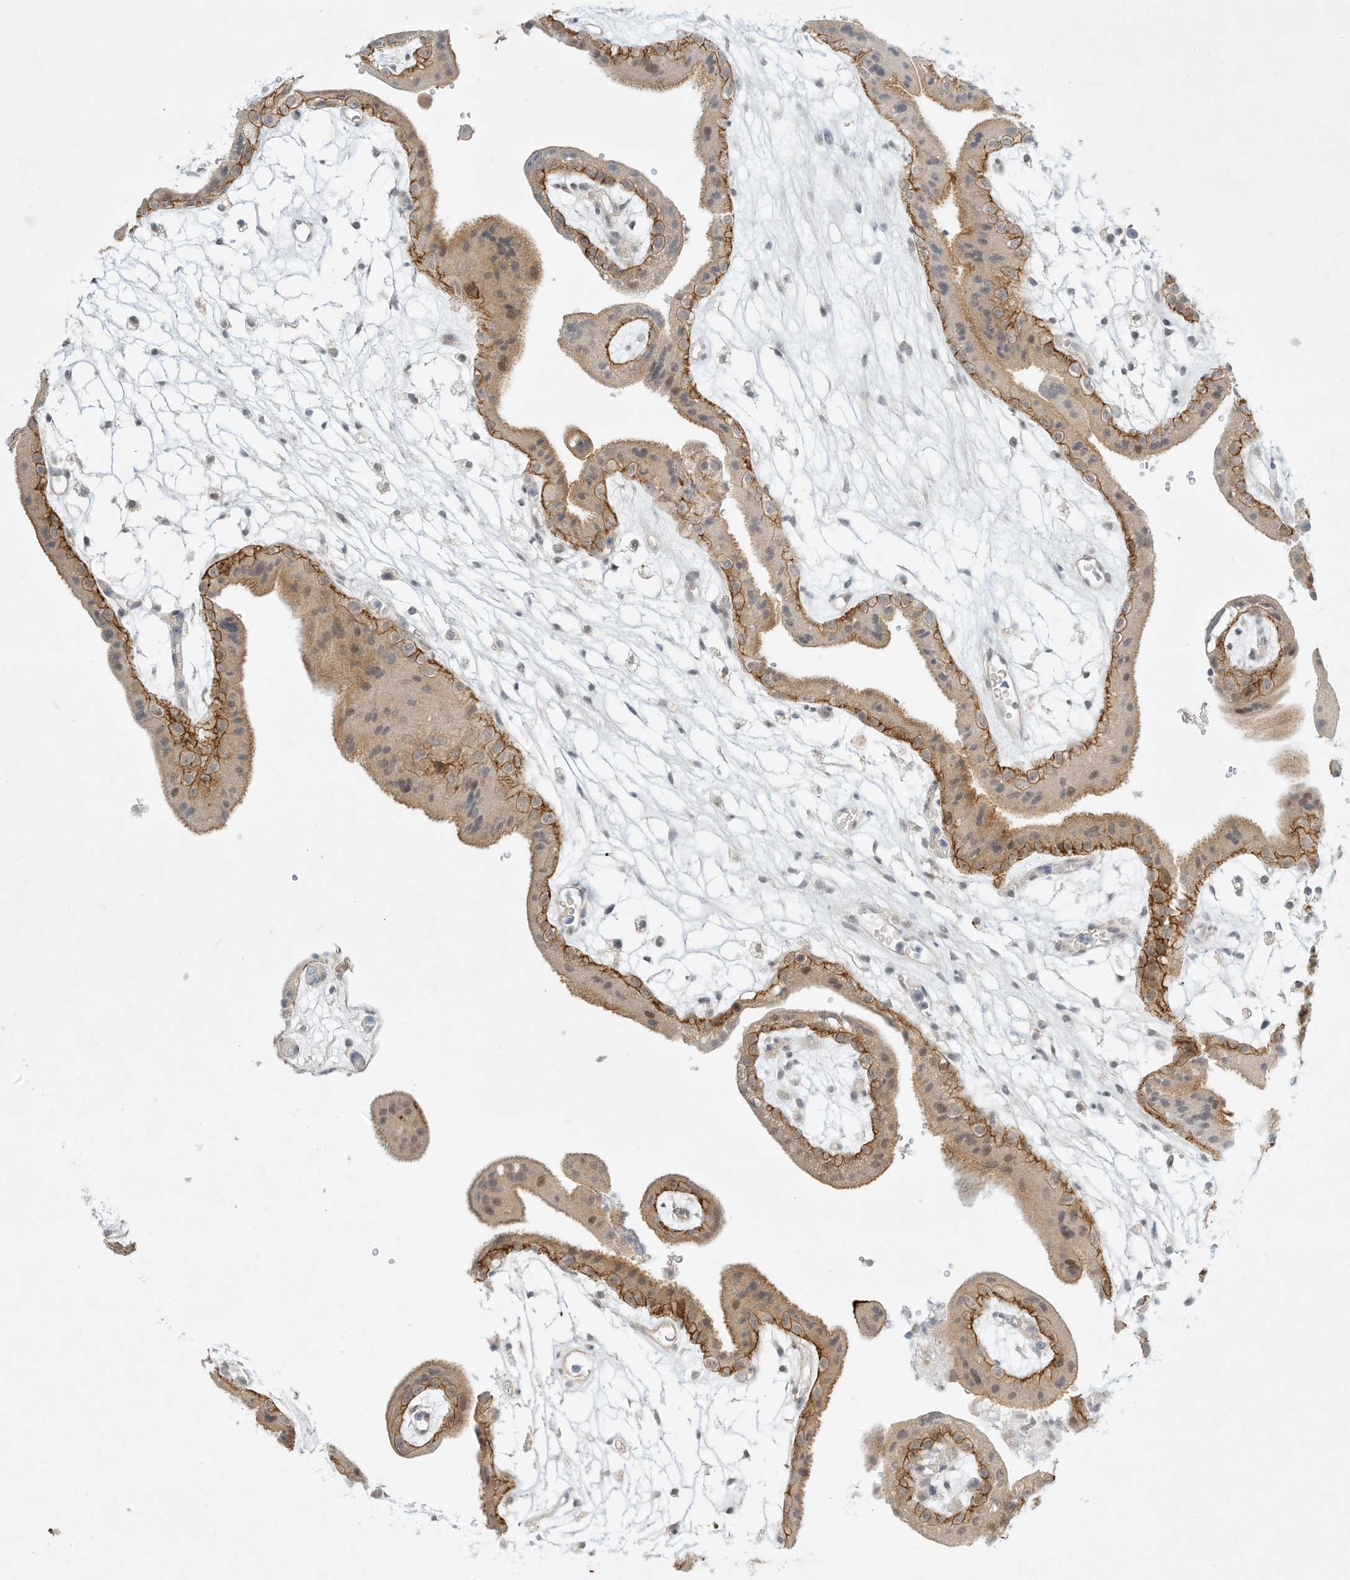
{"staining": {"intensity": "weak", "quantity": "25%-75%", "location": "cytoplasmic/membranous,nuclear"}, "tissue": "placenta", "cell_type": "Decidual cells", "image_type": "normal", "snomed": [{"axis": "morphology", "description": "Normal tissue, NOS"}, {"axis": "topography", "description": "Placenta"}], "caption": "Immunohistochemical staining of benign placenta reveals low levels of weak cytoplasmic/membranous,nuclear positivity in approximately 25%-75% of decidual cells. The protein of interest is stained brown, and the nuclei are stained in blue (DAB IHC with brightfield microscopy, high magnification).", "gene": "PAK6", "patient": {"sex": "female", "age": 18}}